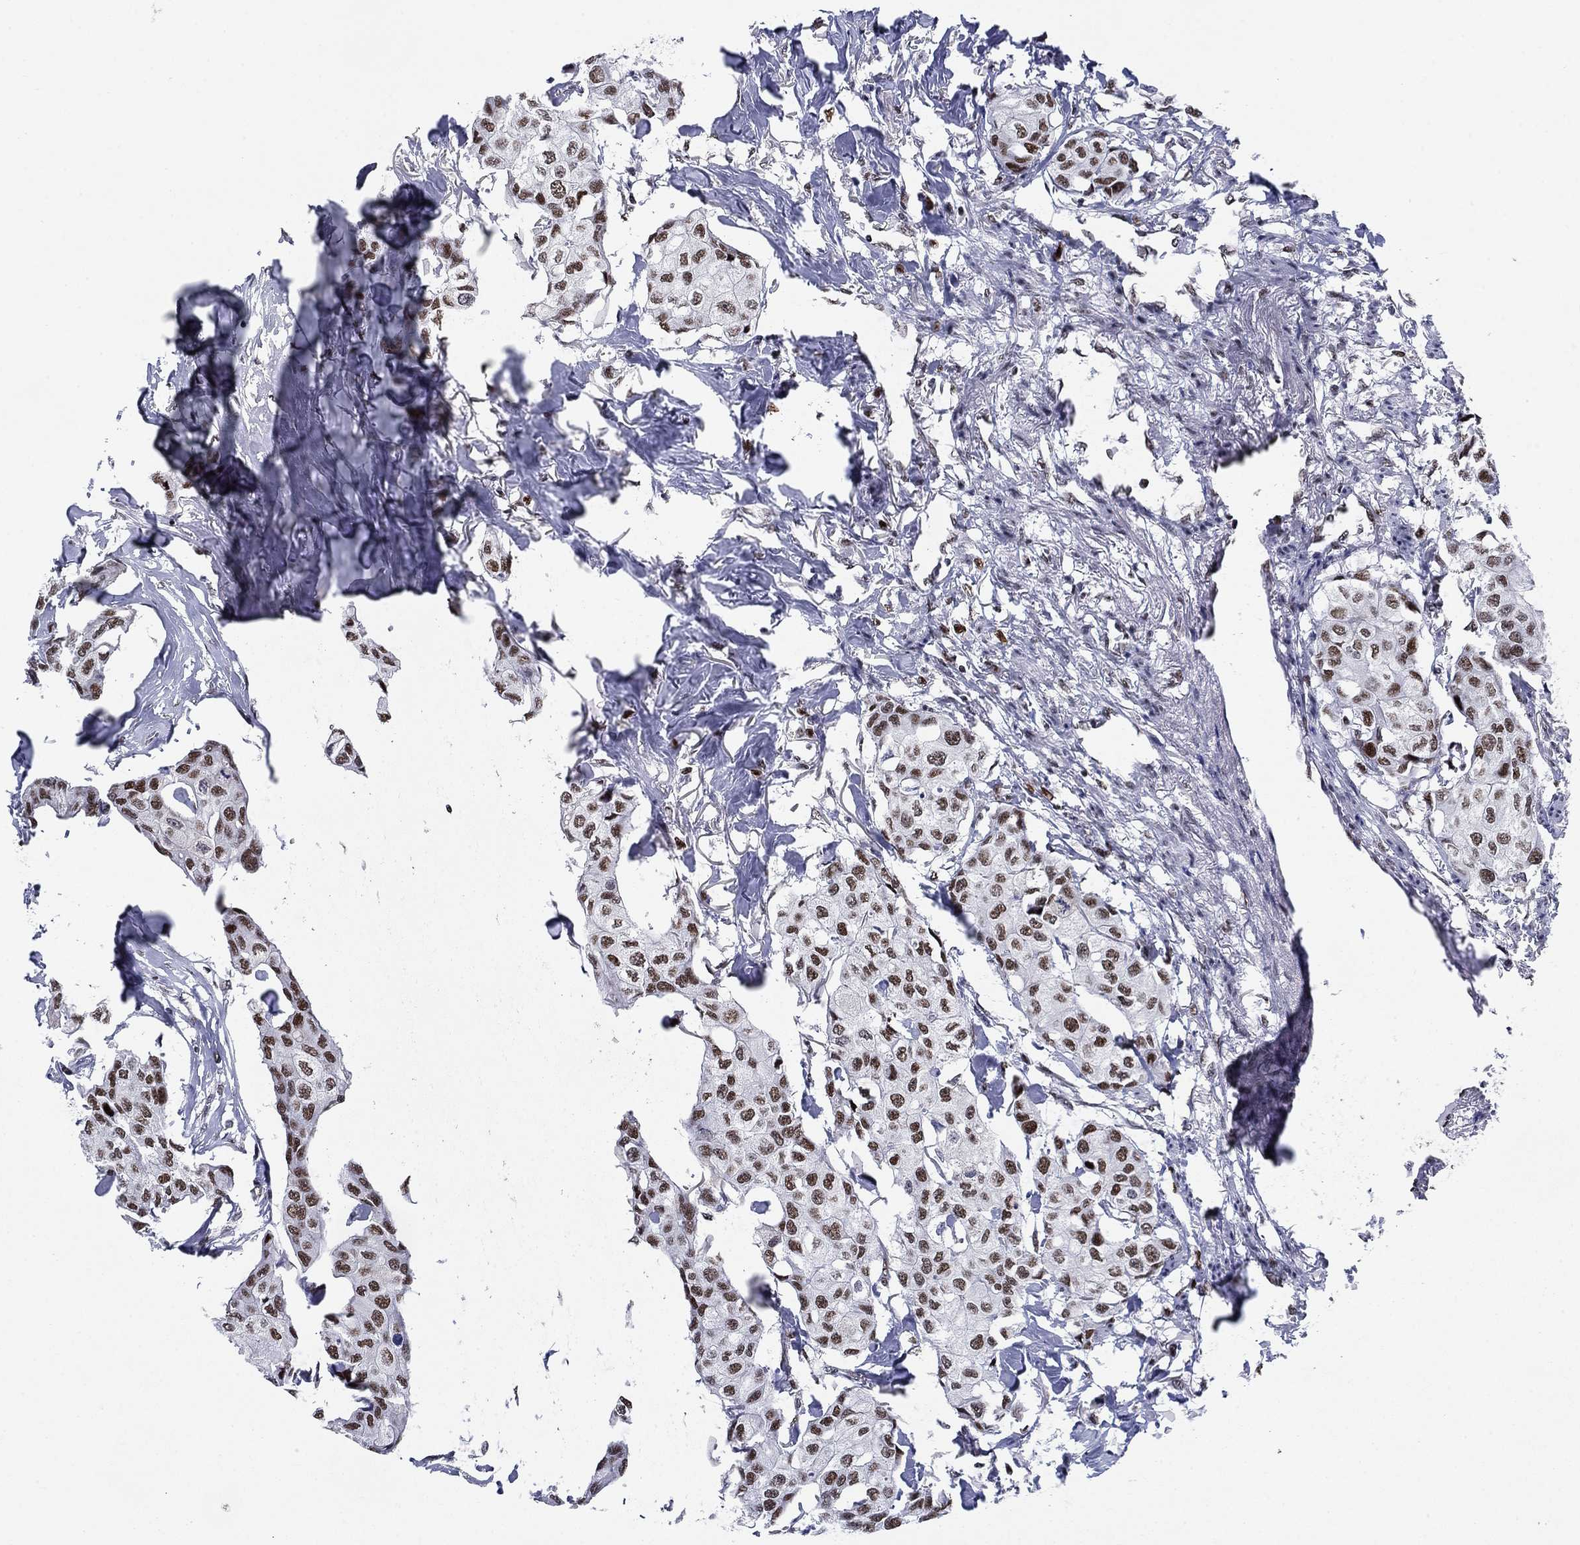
{"staining": {"intensity": "strong", "quantity": ">75%", "location": "nuclear"}, "tissue": "breast cancer", "cell_type": "Tumor cells", "image_type": "cancer", "snomed": [{"axis": "morphology", "description": "Duct carcinoma"}, {"axis": "topography", "description": "Breast"}], "caption": "Immunohistochemistry histopathology image of neoplastic tissue: breast cancer stained using immunohistochemistry displays high levels of strong protein expression localized specifically in the nuclear of tumor cells, appearing as a nuclear brown color.", "gene": "RPRD1B", "patient": {"sex": "female", "age": 80}}